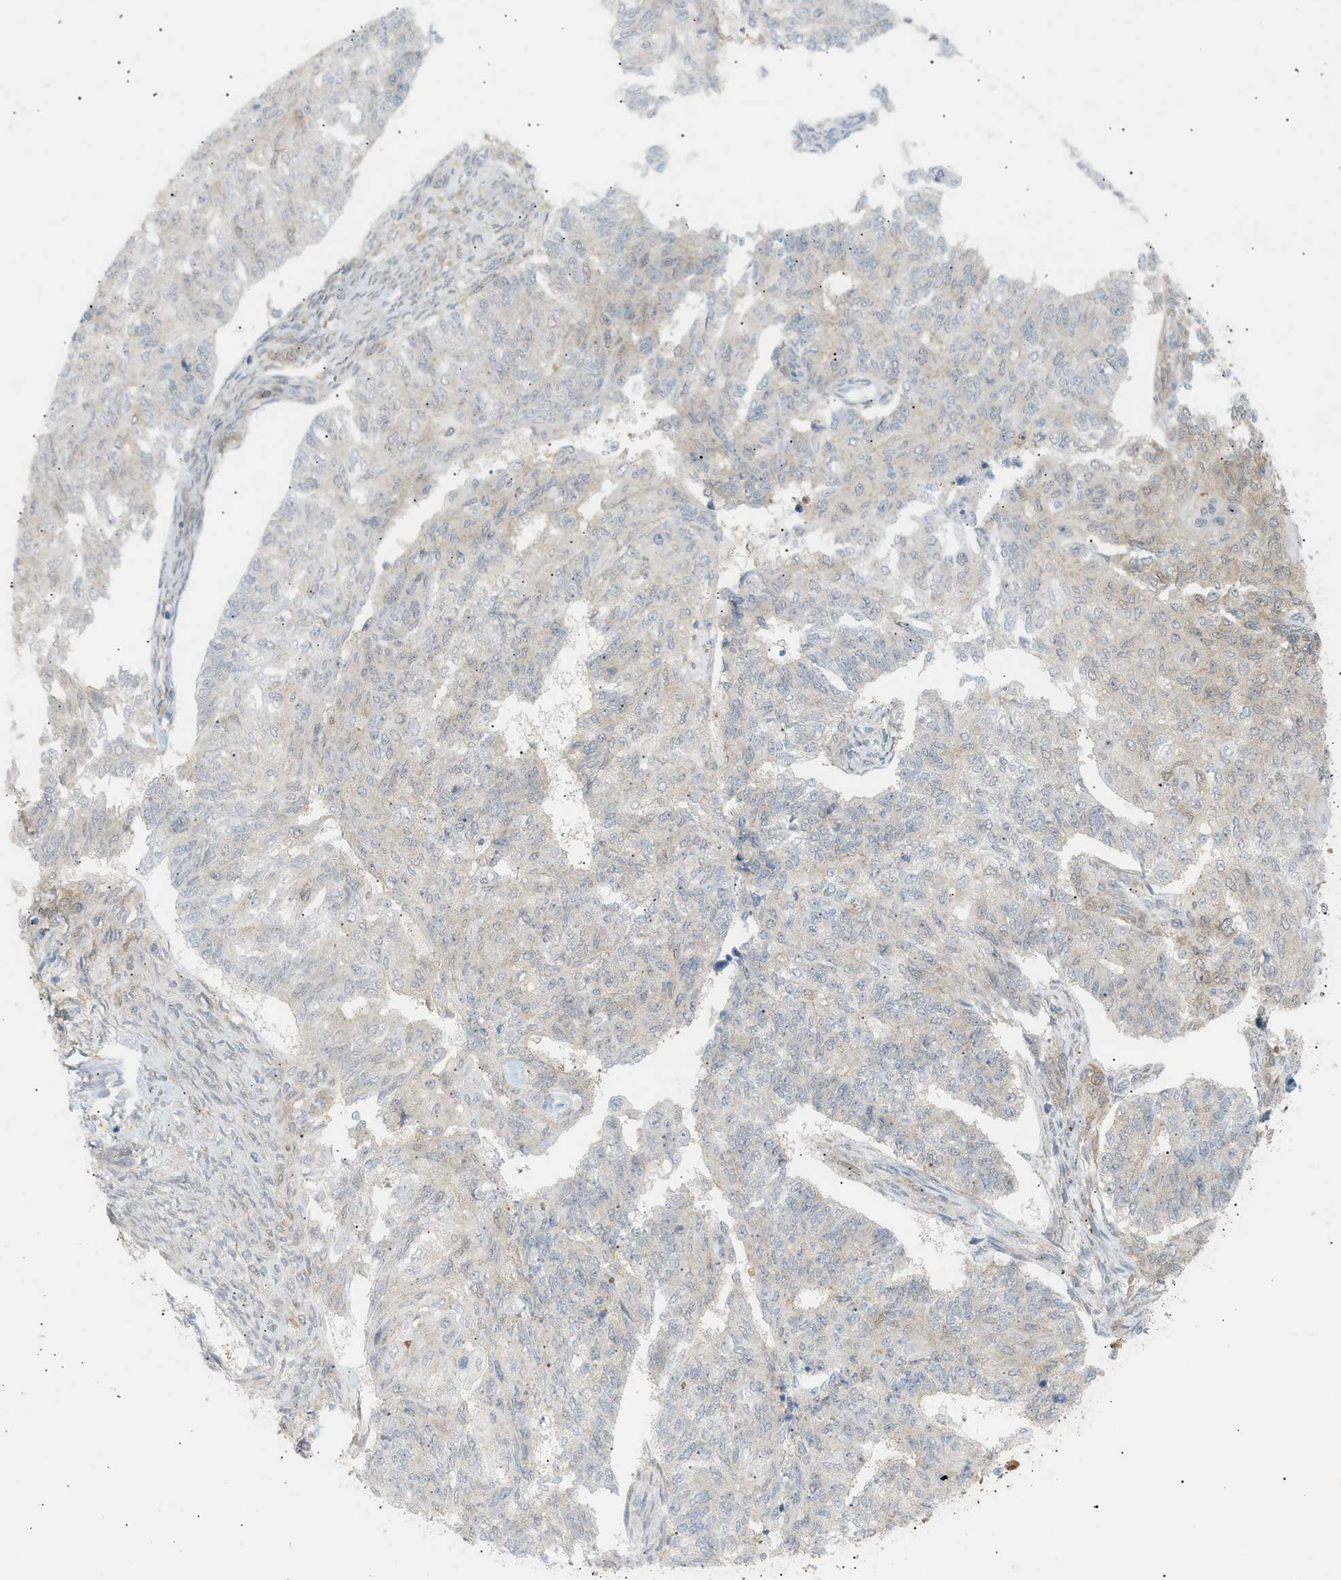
{"staining": {"intensity": "moderate", "quantity": "25%-75%", "location": "cytoplasmic/membranous"}, "tissue": "endometrial cancer", "cell_type": "Tumor cells", "image_type": "cancer", "snomed": [{"axis": "morphology", "description": "Adenocarcinoma, NOS"}, {"axis": "topography", "description": "Endometrium"}], "caption": "Brown immunohistochemical staining in endometrial adenocarcinoma displays moderate cytoplasmic/membranous staining in approximately 25%-75% of tumor cells. The protein is shown in brown color, while the nuclei are stained blue.", "gene": "SHC1", "patient": {"sex": "female", "age": 32}}